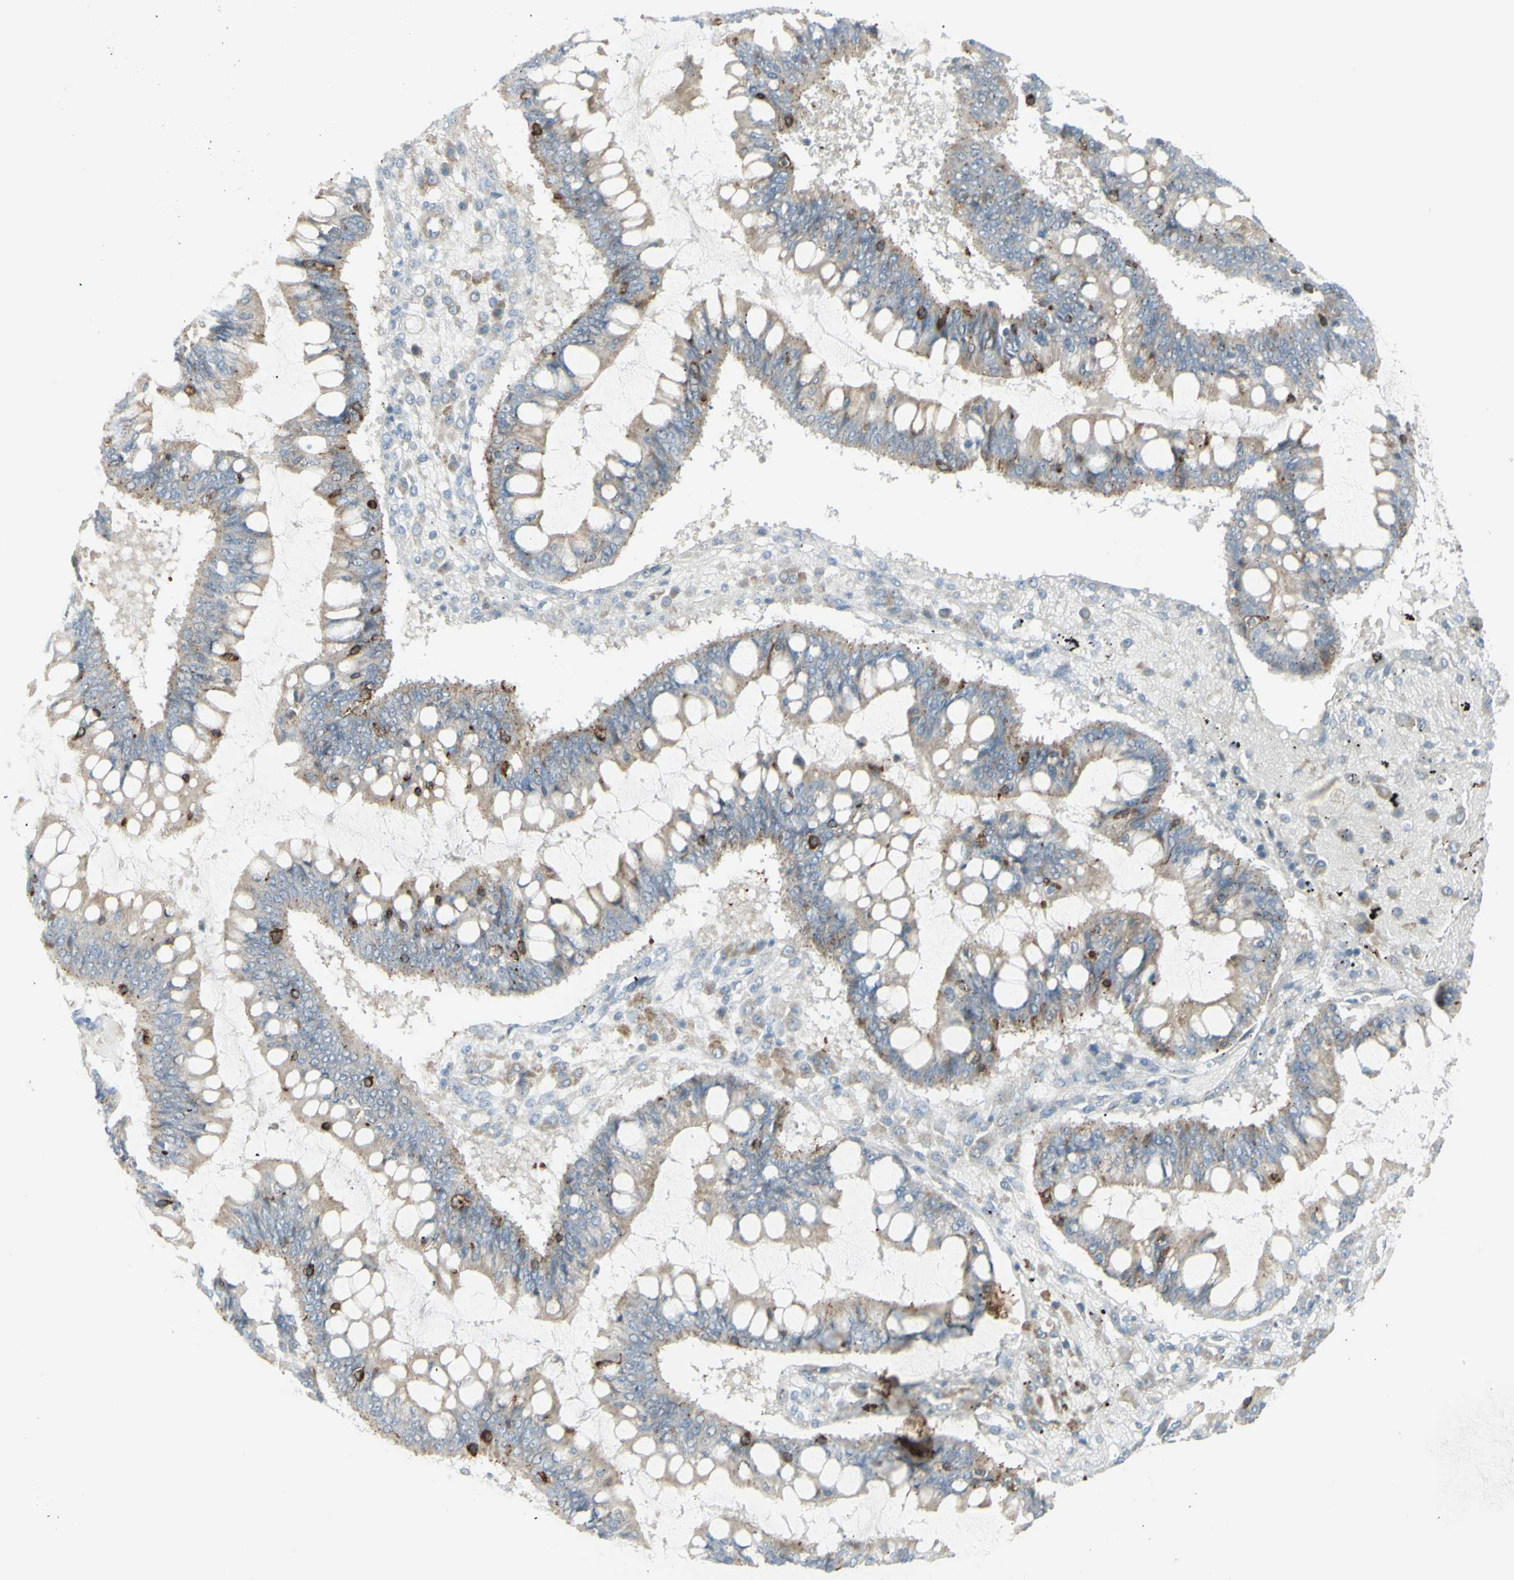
{"staining": {"intensity": "weak", "quantity": ">75%", "location": "cytoplasmic/membranous"}, "tissue": "ovarian cancer", "cell_type": "Tumor cells", "image_type": "cancer", "snomed": [{"axis": "morphology", "description": "Cystadenocarcinoma, mucinous, NOS"}, {"axis": "topography", "description": "Ovary"}], "caption": "Mucinous cystadenocarcinoma (ovarian) was stained to show a protein in brown. There is low levels of weak cytoplasmic/membranous positivity in approximately >75% of tumor cells.", "gene": "NDST4", "patient": {"sex": "female", "age": 73}}